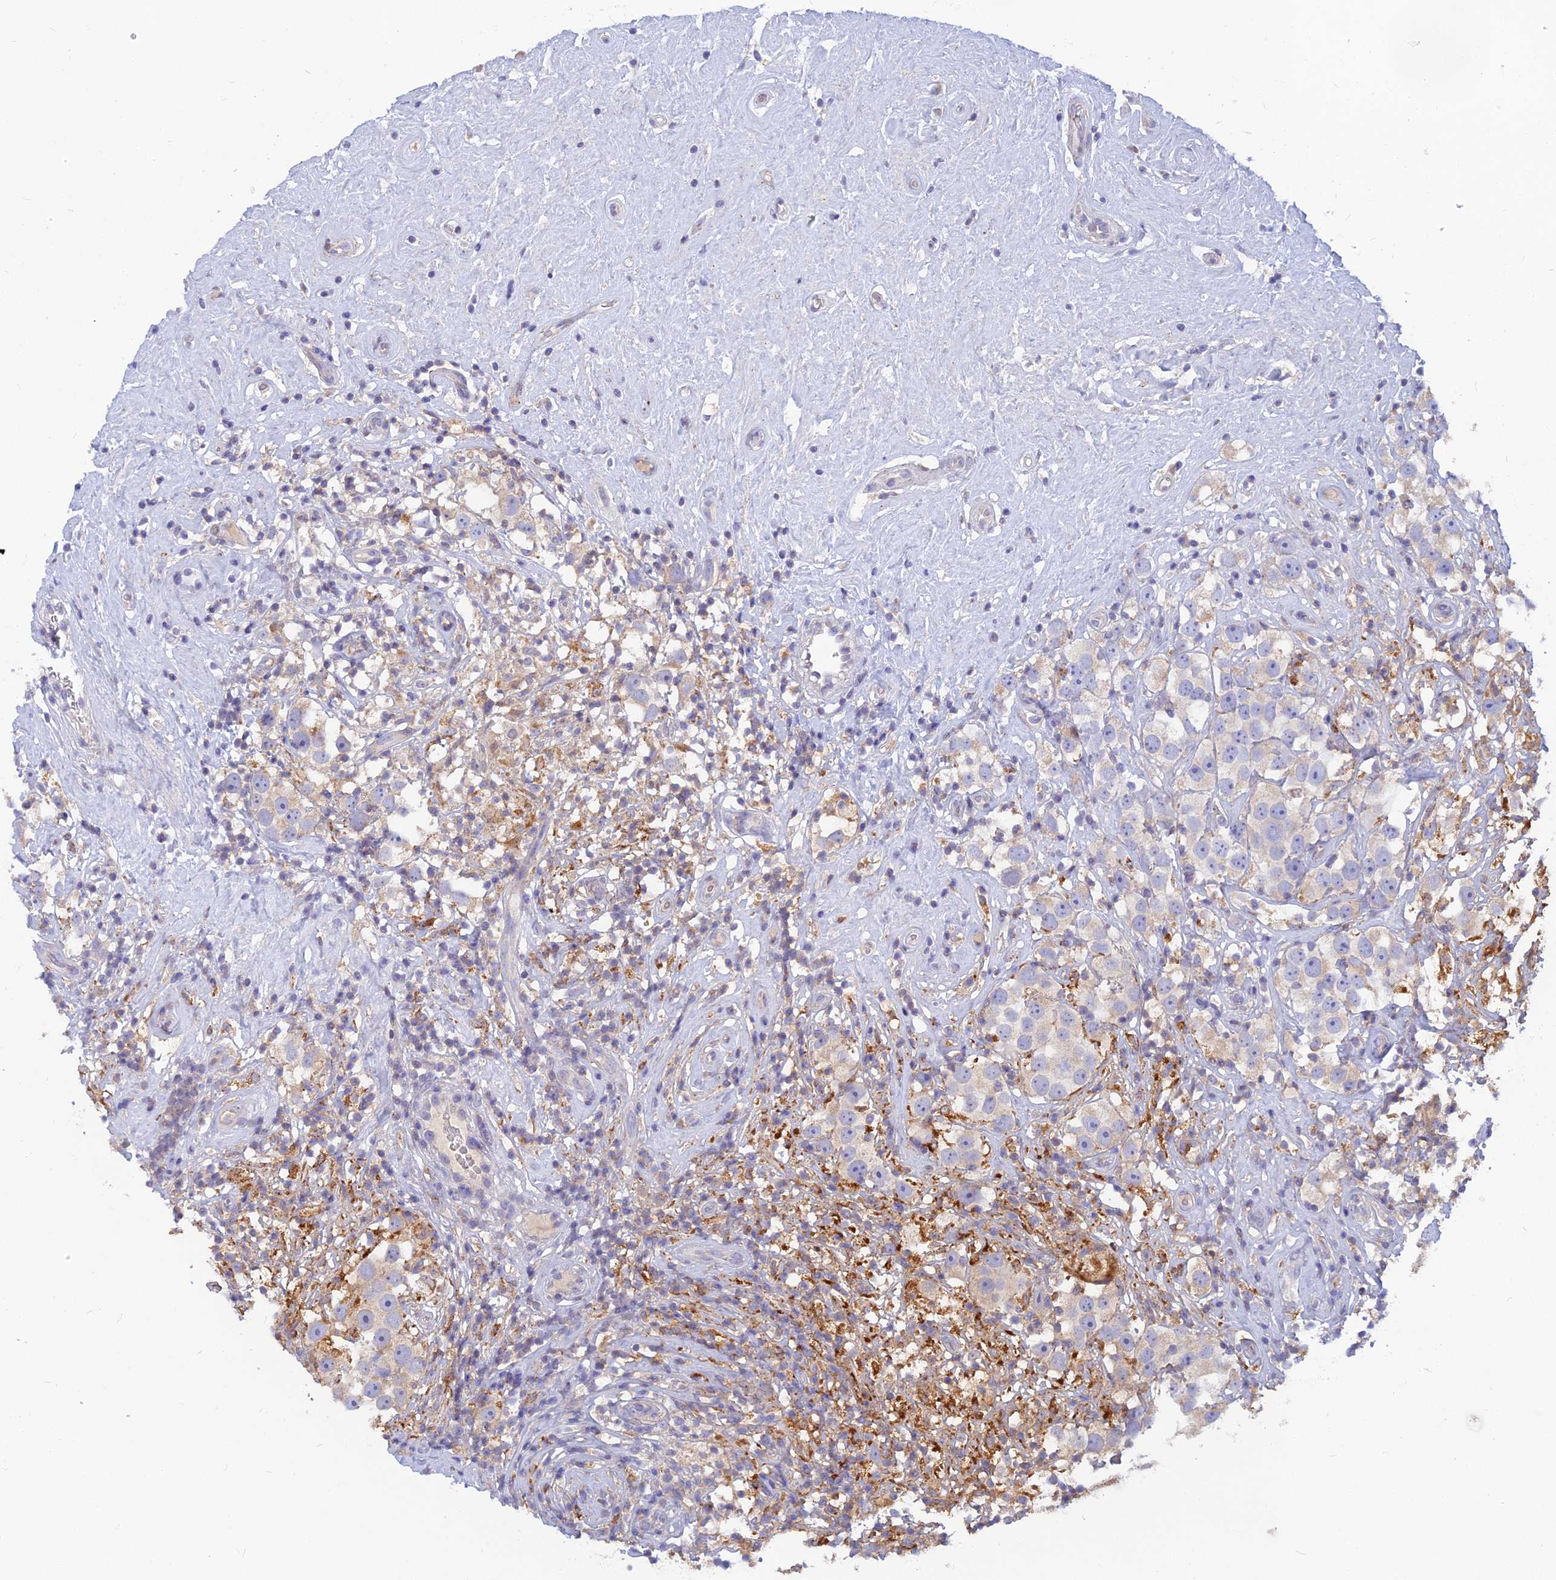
{"staining": {"intensity": "negative", "quantity": "none", "location": "none"}, "tissue": "testis cancer", "cell_type": "Tumor cells", "image_type": "cancer", "snomed": [{"axis": "morphology", "description": "Seminoma, NOS"}, {"axis": "topography", "description": "Testis"}], "caption": "The micrograph shows no staining of tumor cells in testis cancer.", "gene": "CACNA1B", "patient": {"sex": "male", "age": 49}}